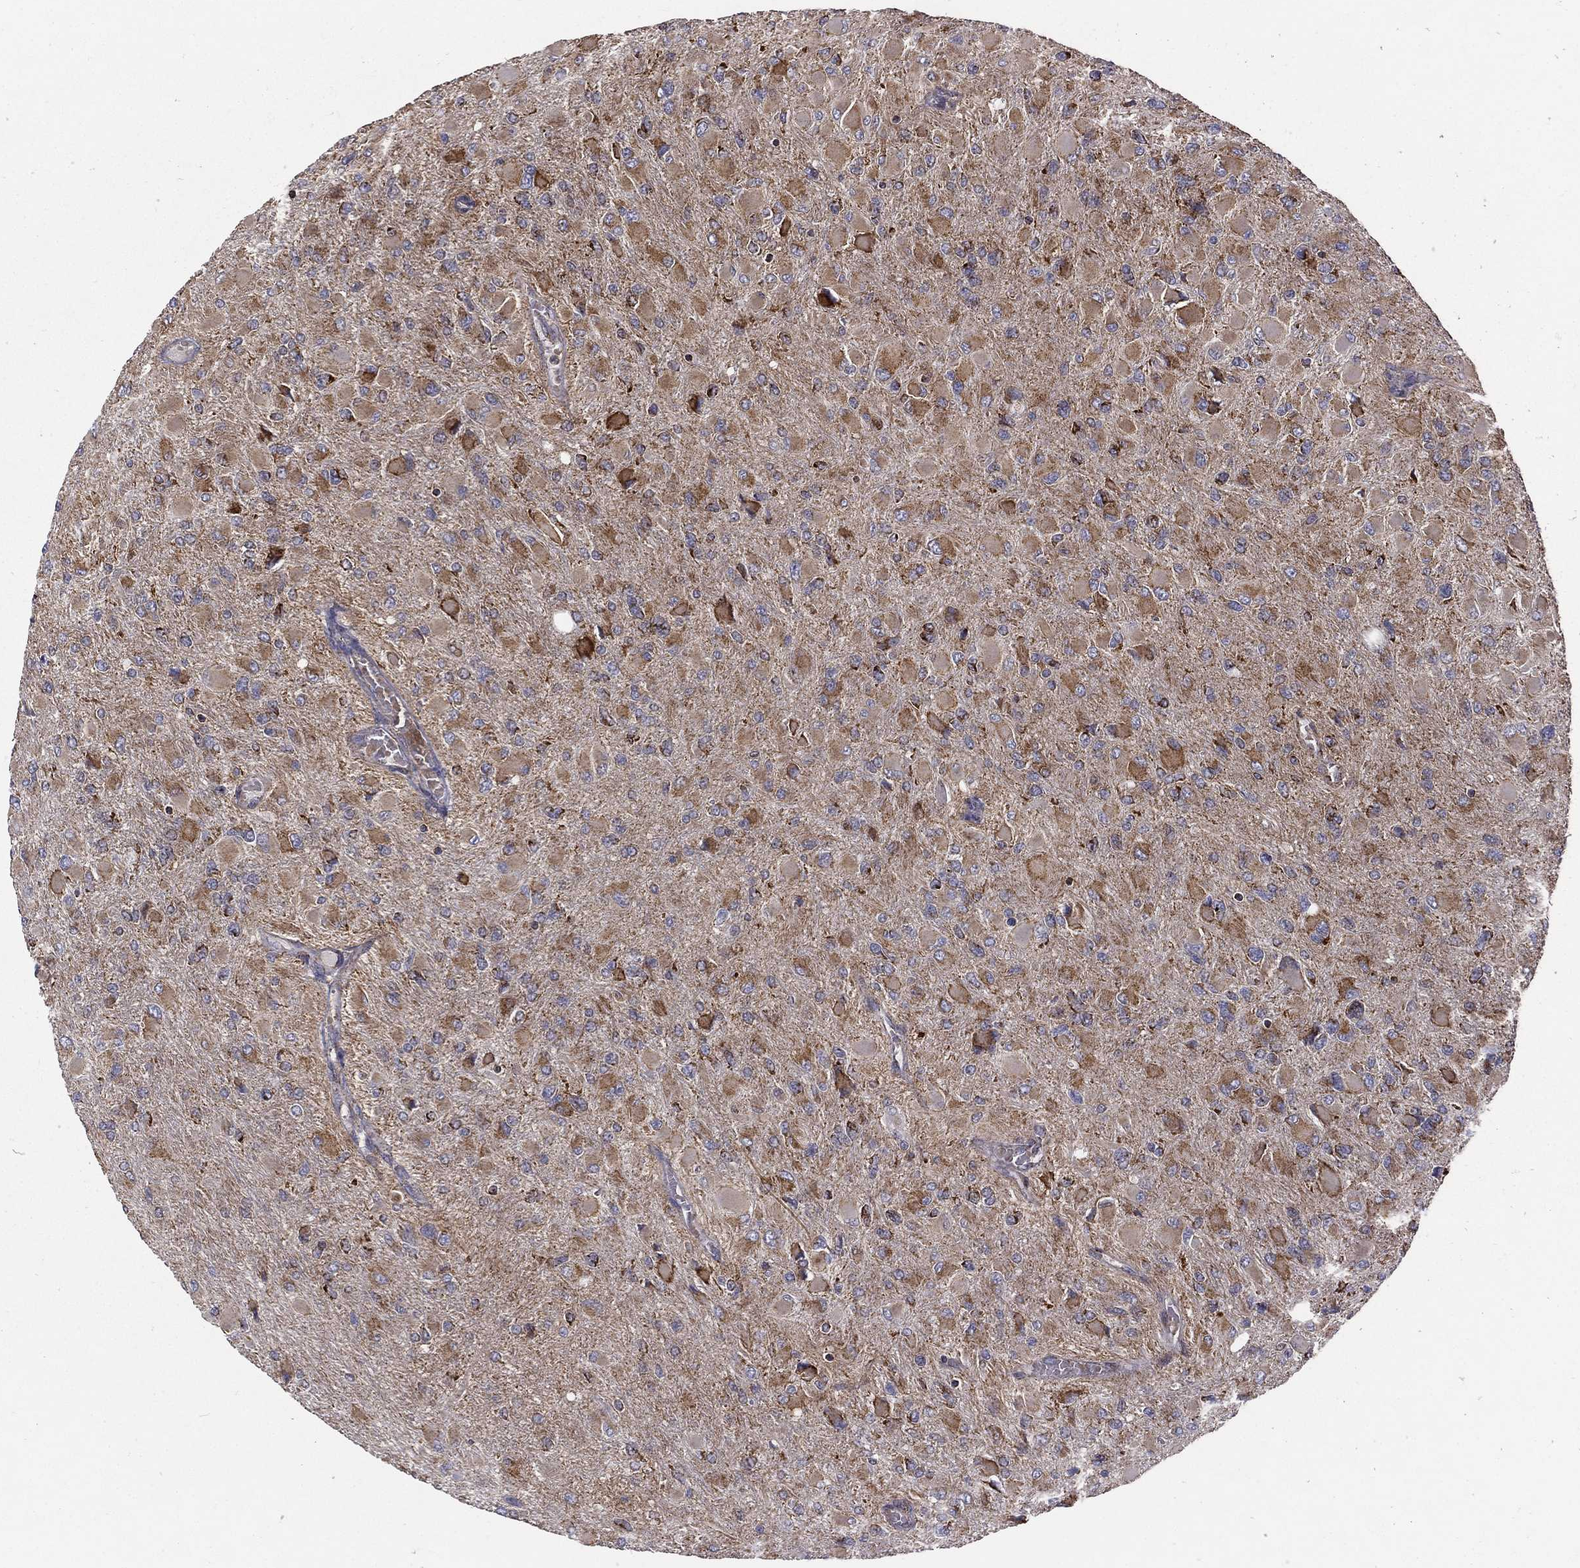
{"staining": {"intensity": "moderate", "quantity": "25%-75%", "location": "cytoplasmic/membranous"}, "tissue": "glioma", "cell_type": "Tumor cells", "image_type": "cancer", "snomed": [{"axis": "morphology", "description": "Glioma, malignant, High grade"}, {"axis": "topography", "description": "Cerebral cortex"}], "caption": "This is a micrograph of immunohistochemistry staining of glioma, which shows moderate positivity in the cytoplasmic/membranous of tumor cells.", "gene": "MT-CYB", "patient": {"sex": "female", "age": 36}}